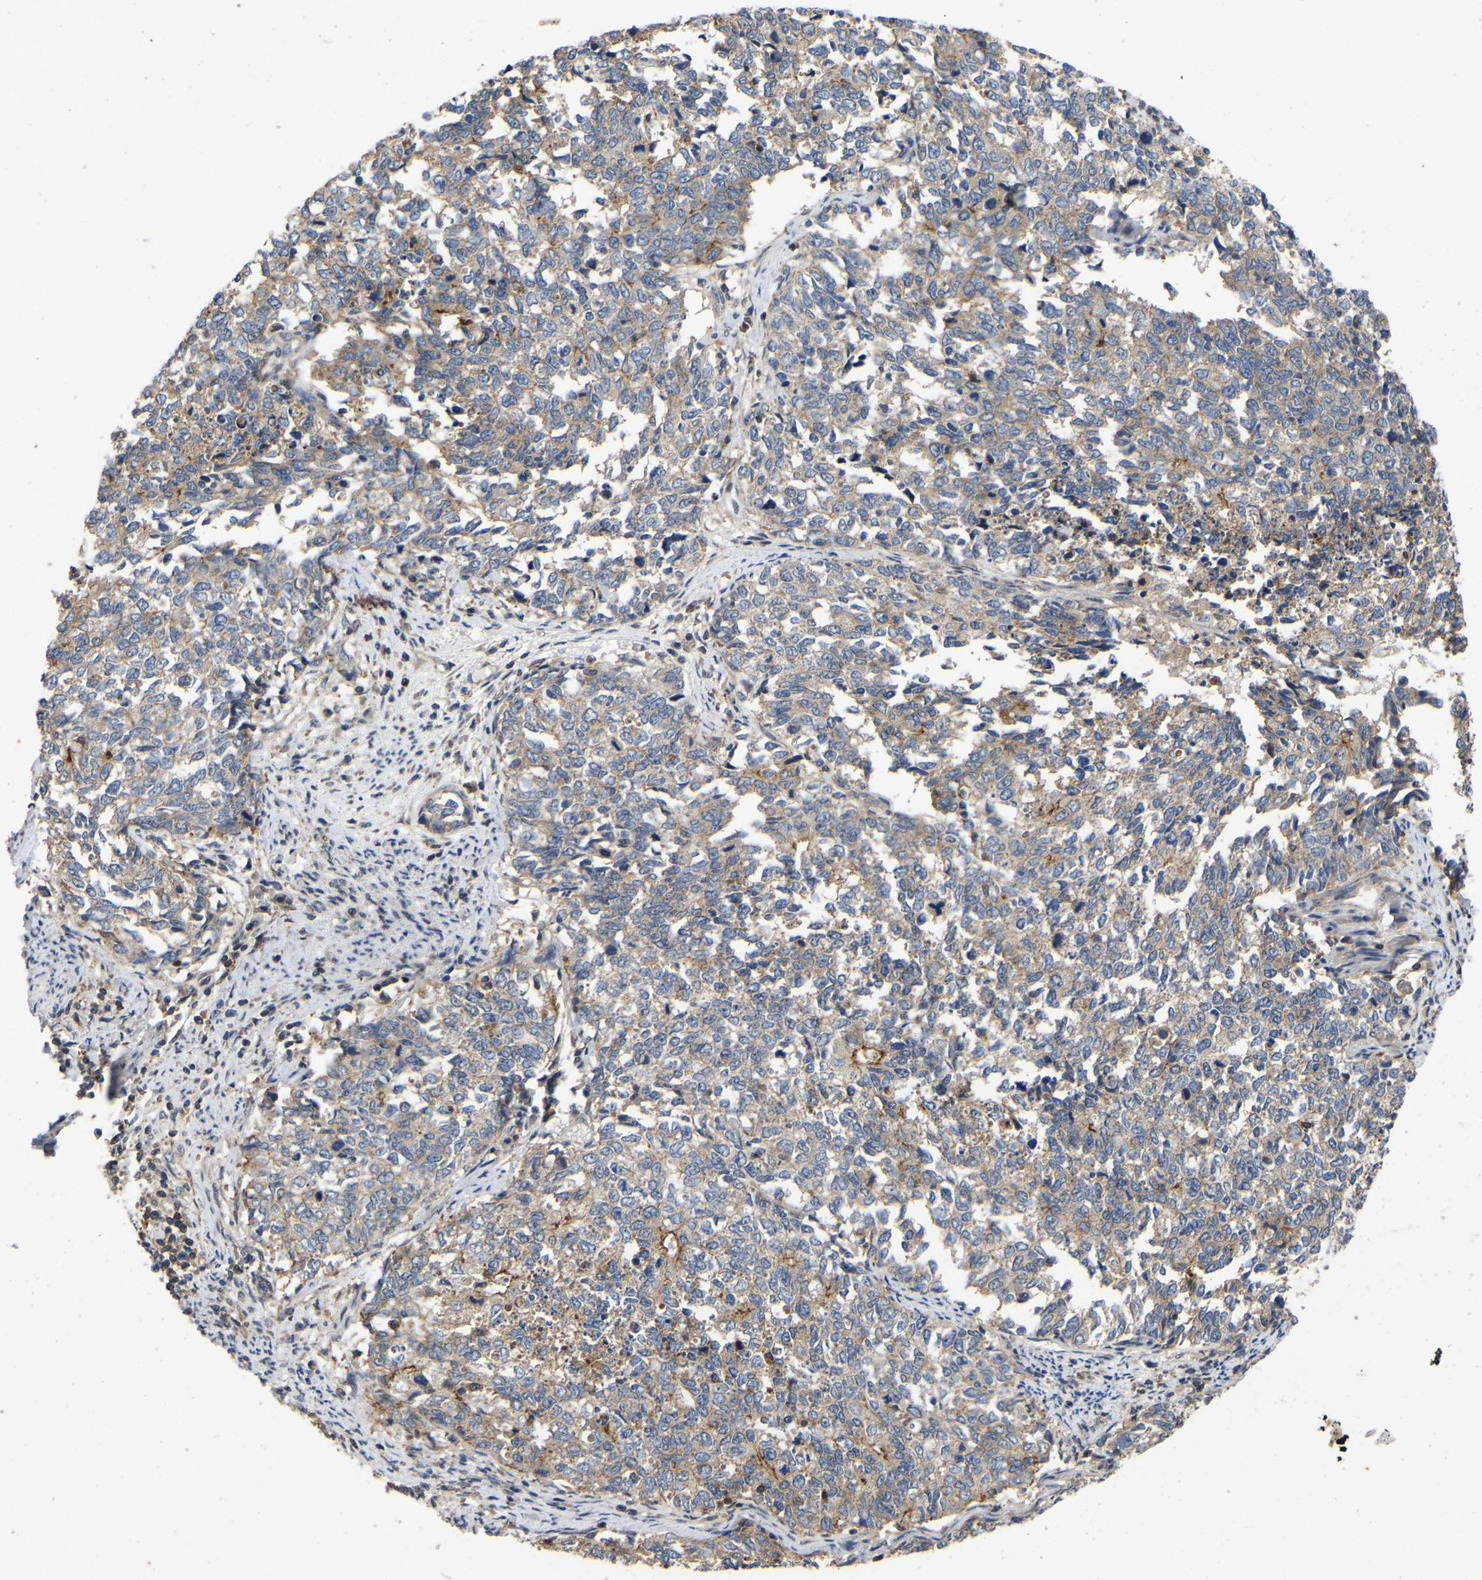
{"staining": {"intensity": "moderate", "quantity": "<25%", "location": "cytoplasmic/membranous"}, "tissue": "cervical cancer", "cell_type": "Tumor cells", "image_type": "cancer", "snomed": [{"axis": "morphology", "description": "Squamous cell carcinoma, NOS"}, {"axis": "topography", "description": "Cervix"}], "caption": "Protein expression analysis of human cervical cancer reveals moderate cytoplasmic/membranous staining in approximately <25% of tumor cells.", "gene": "PRDM14", "patient": {"sex": "female", "age": 63}}